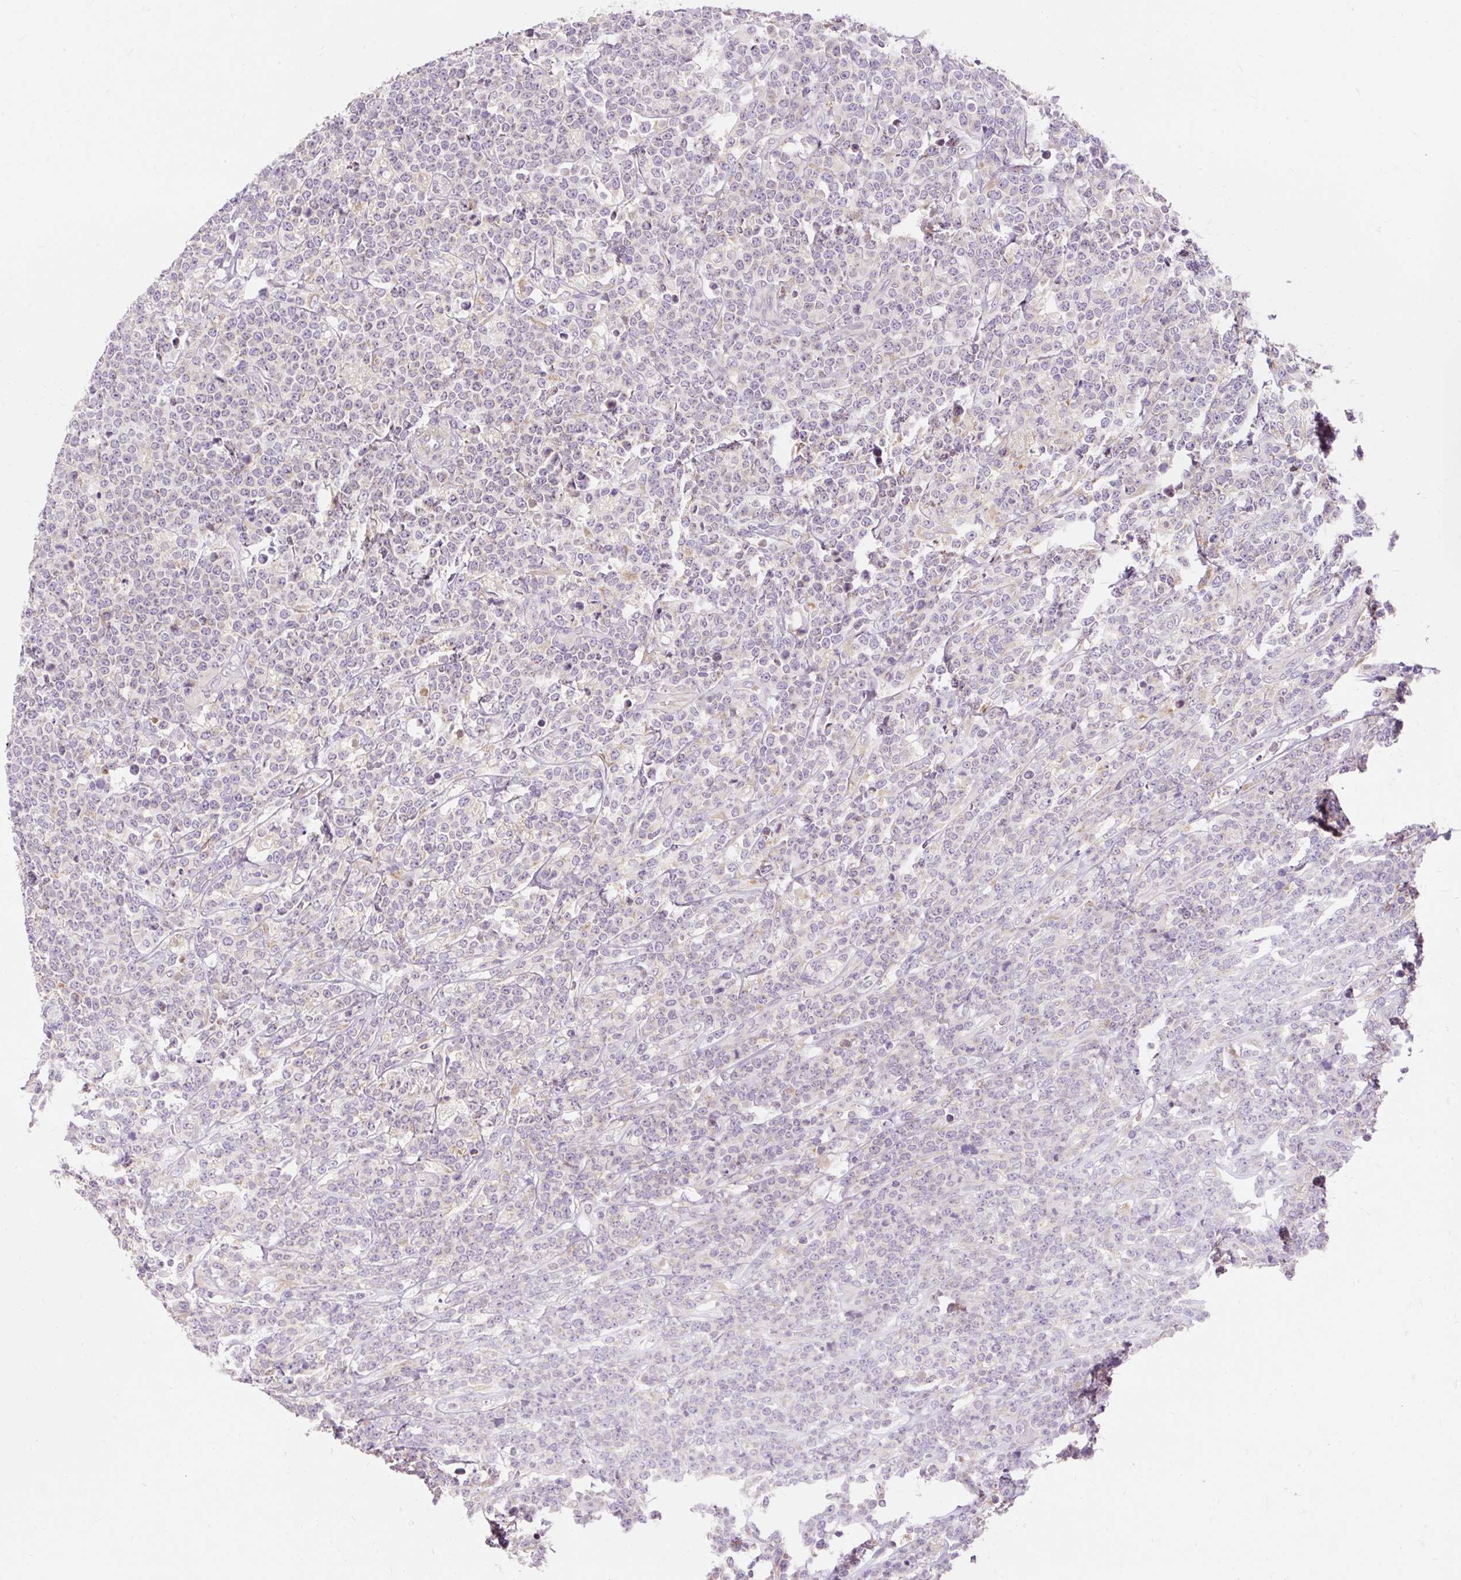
{"staining": {"intensity": "negative", "quantity": "none", "location": "none"}, "tissue": "lymphoma", "cell_type": "Tumor cells", "image_type": "cancer", "snomed": [{"axis": "morphology", "description": "Malignant lymphoma, non-Hodgkin's type, High grade"}, {"axis": "topography", "description": "Small intestine"}], "caption": "An immunohistochemistry (IHC) photomicrograph of high-grade malignant lymphoma, non-Hodgkin's type is shown. There is no staining in tumor cells of high-grade malignant lymphoma, non-Hodgkin's type. (Stains: DAB (3,3'-diaminobenzidine) IHC with hematoxylin counter stain, Microscopy: brightfield microscopy at high magnification).", "gene": "SEC63", "patient": {"sex": "male", "age": 8}}